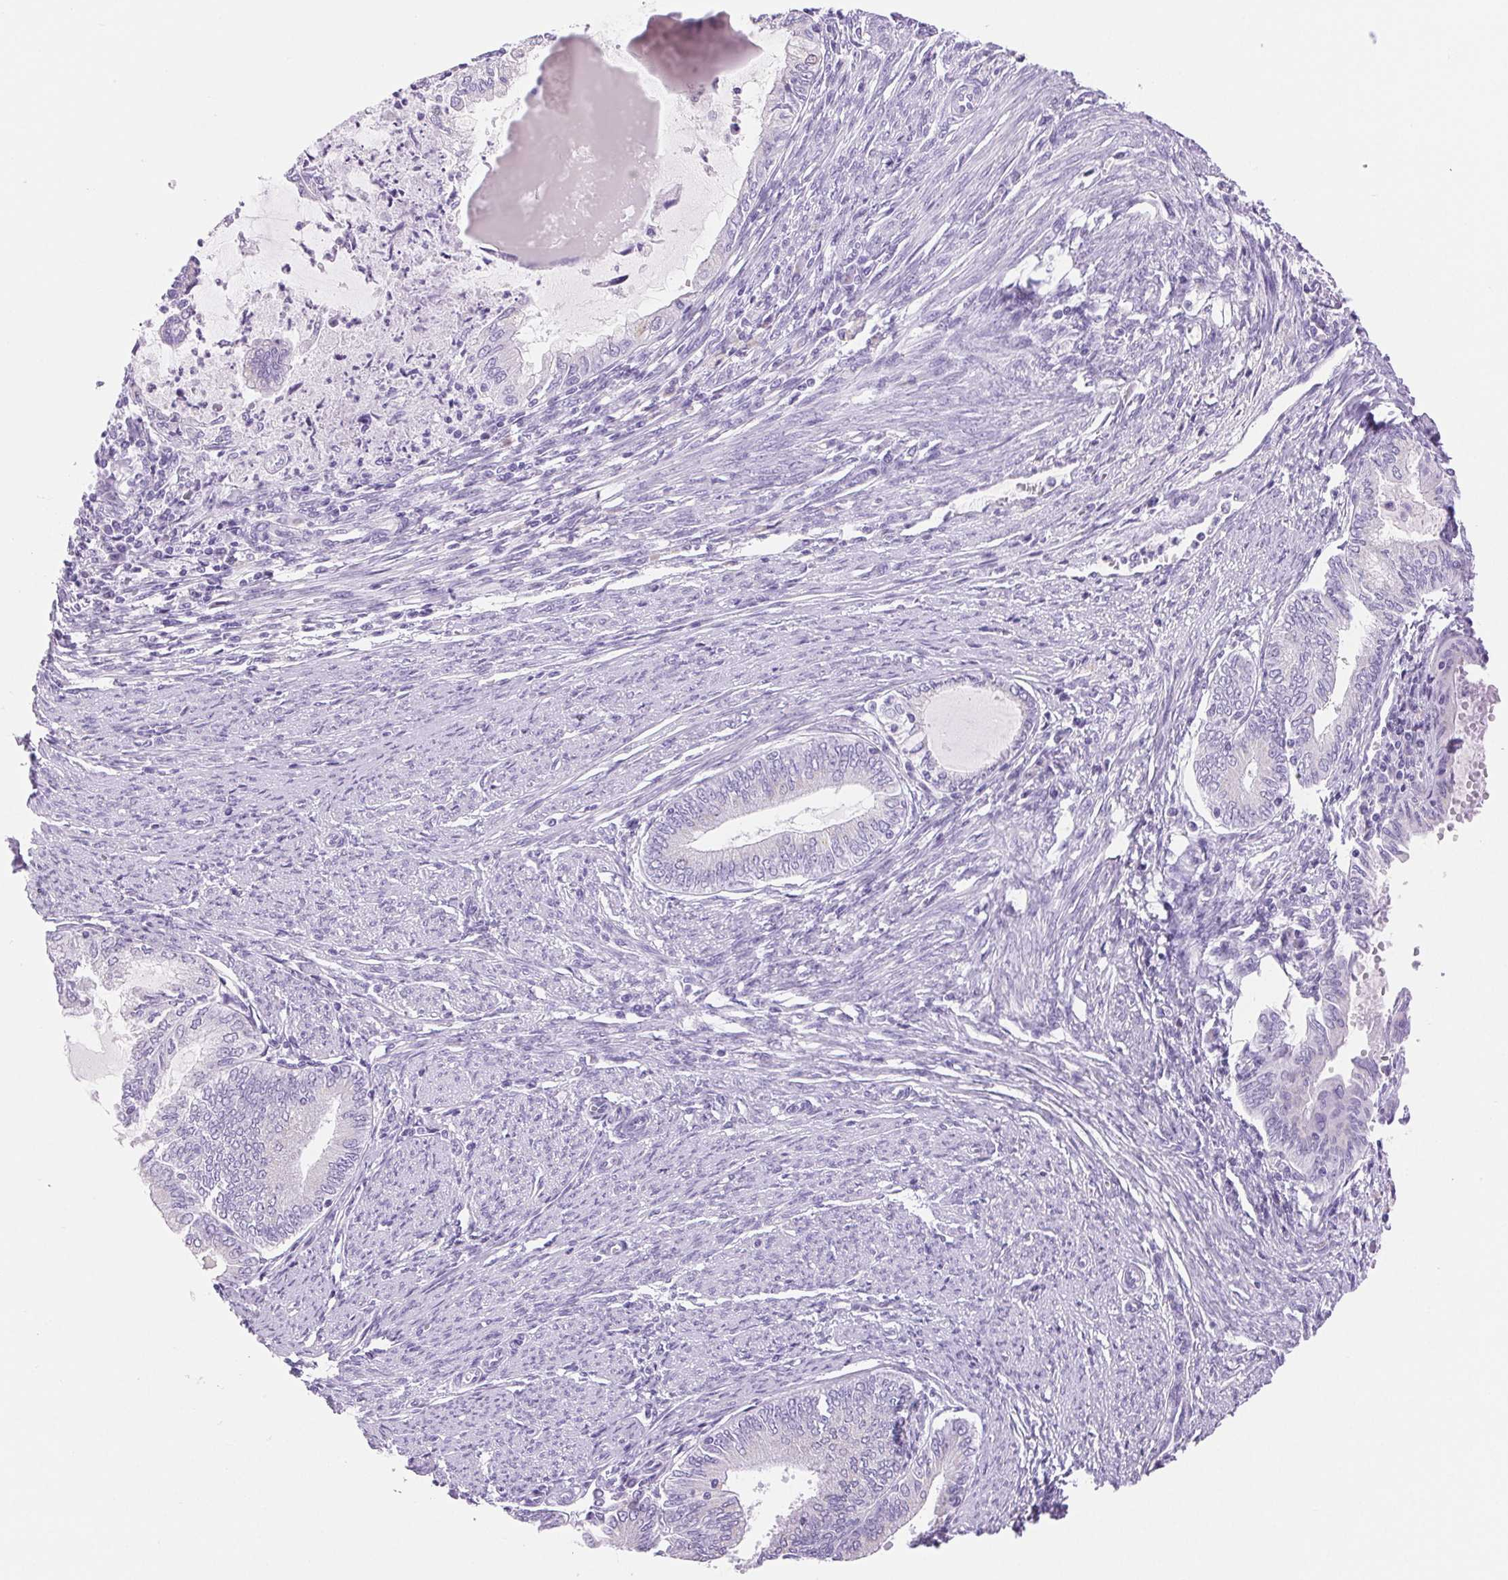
{"staining": {"intensity": "weak", "quantity": "<25%", "location": "cytoplasmic/membranous"}, "tissue": "endometrial cancer", "cell_type": "Tumor cells", "image_type": "cancer", "snomed": [{"axis": "morphology", "description": "Adenocarcinoma, NOS"}, {"axis": "topography", "description": "Endometrium"}], "caption": "This is an immunohistochemistry image of endometrial cancer (adenocarcinoma). There is no expression in tumor cells.", "gene": "SERPINB3", "patient": {"sex": "female", "age": 79}}